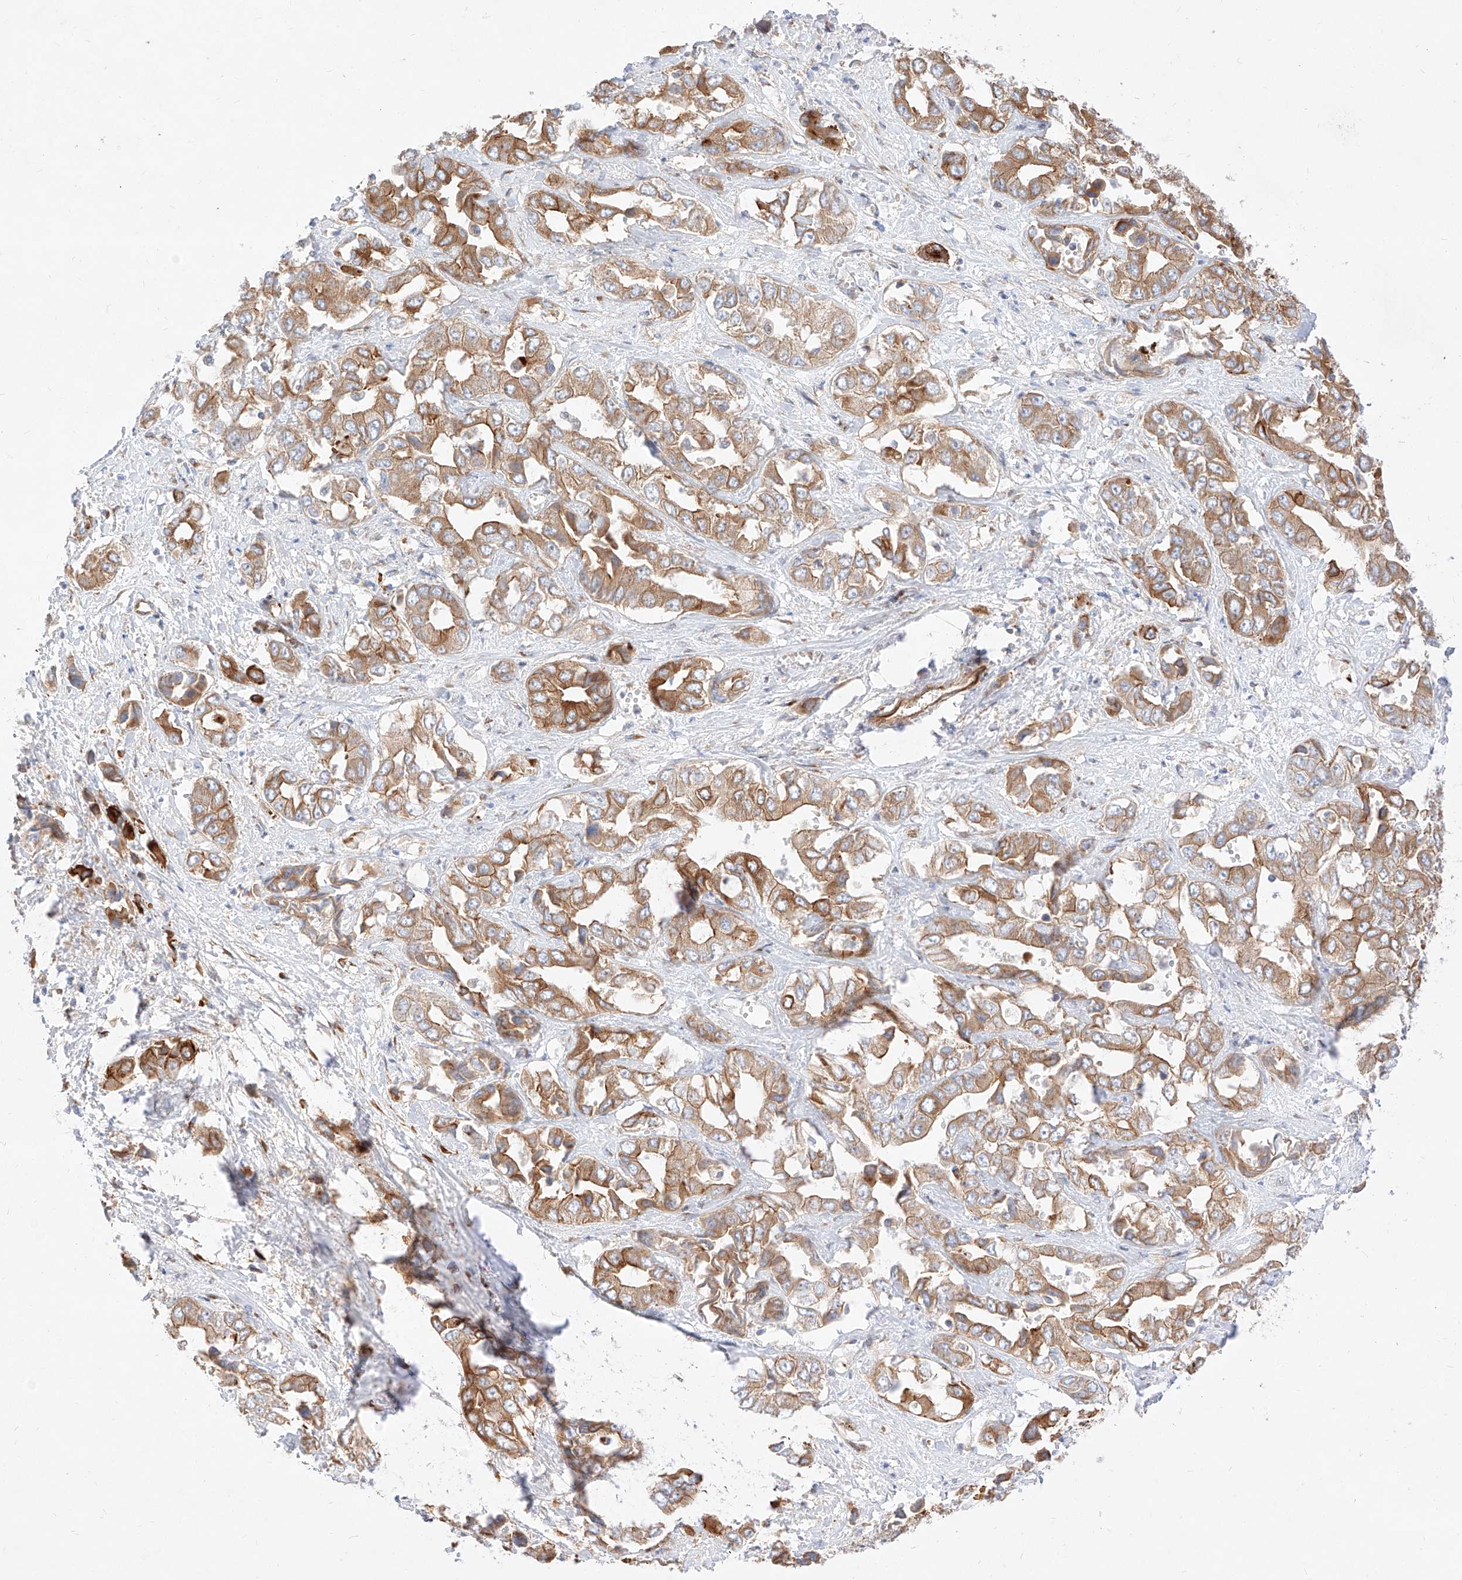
{"staining": {"intensity": "moderate", "quantity": ">75%", "location": "cytoplasmic/membranous"}, "tissue": "liver cancer", "cell_type": "Tumor cells", "image_type": "cancer", "snomed": [{"axis": "morphology", "description": "Cholangiocarcinoma"}, {"axis": "topography", "description": "Liver"}], "caption": "The histopathology image reveals a brown stain indicating the presence of a protein in the cytoplasmic/membranous of tumor cells in liver cancer. (DAB IHC, brown staining for protein, blue staining for nuclei).", "gene": "CSGALNACT2", "patient": {"sex": "female", "age": 52}}